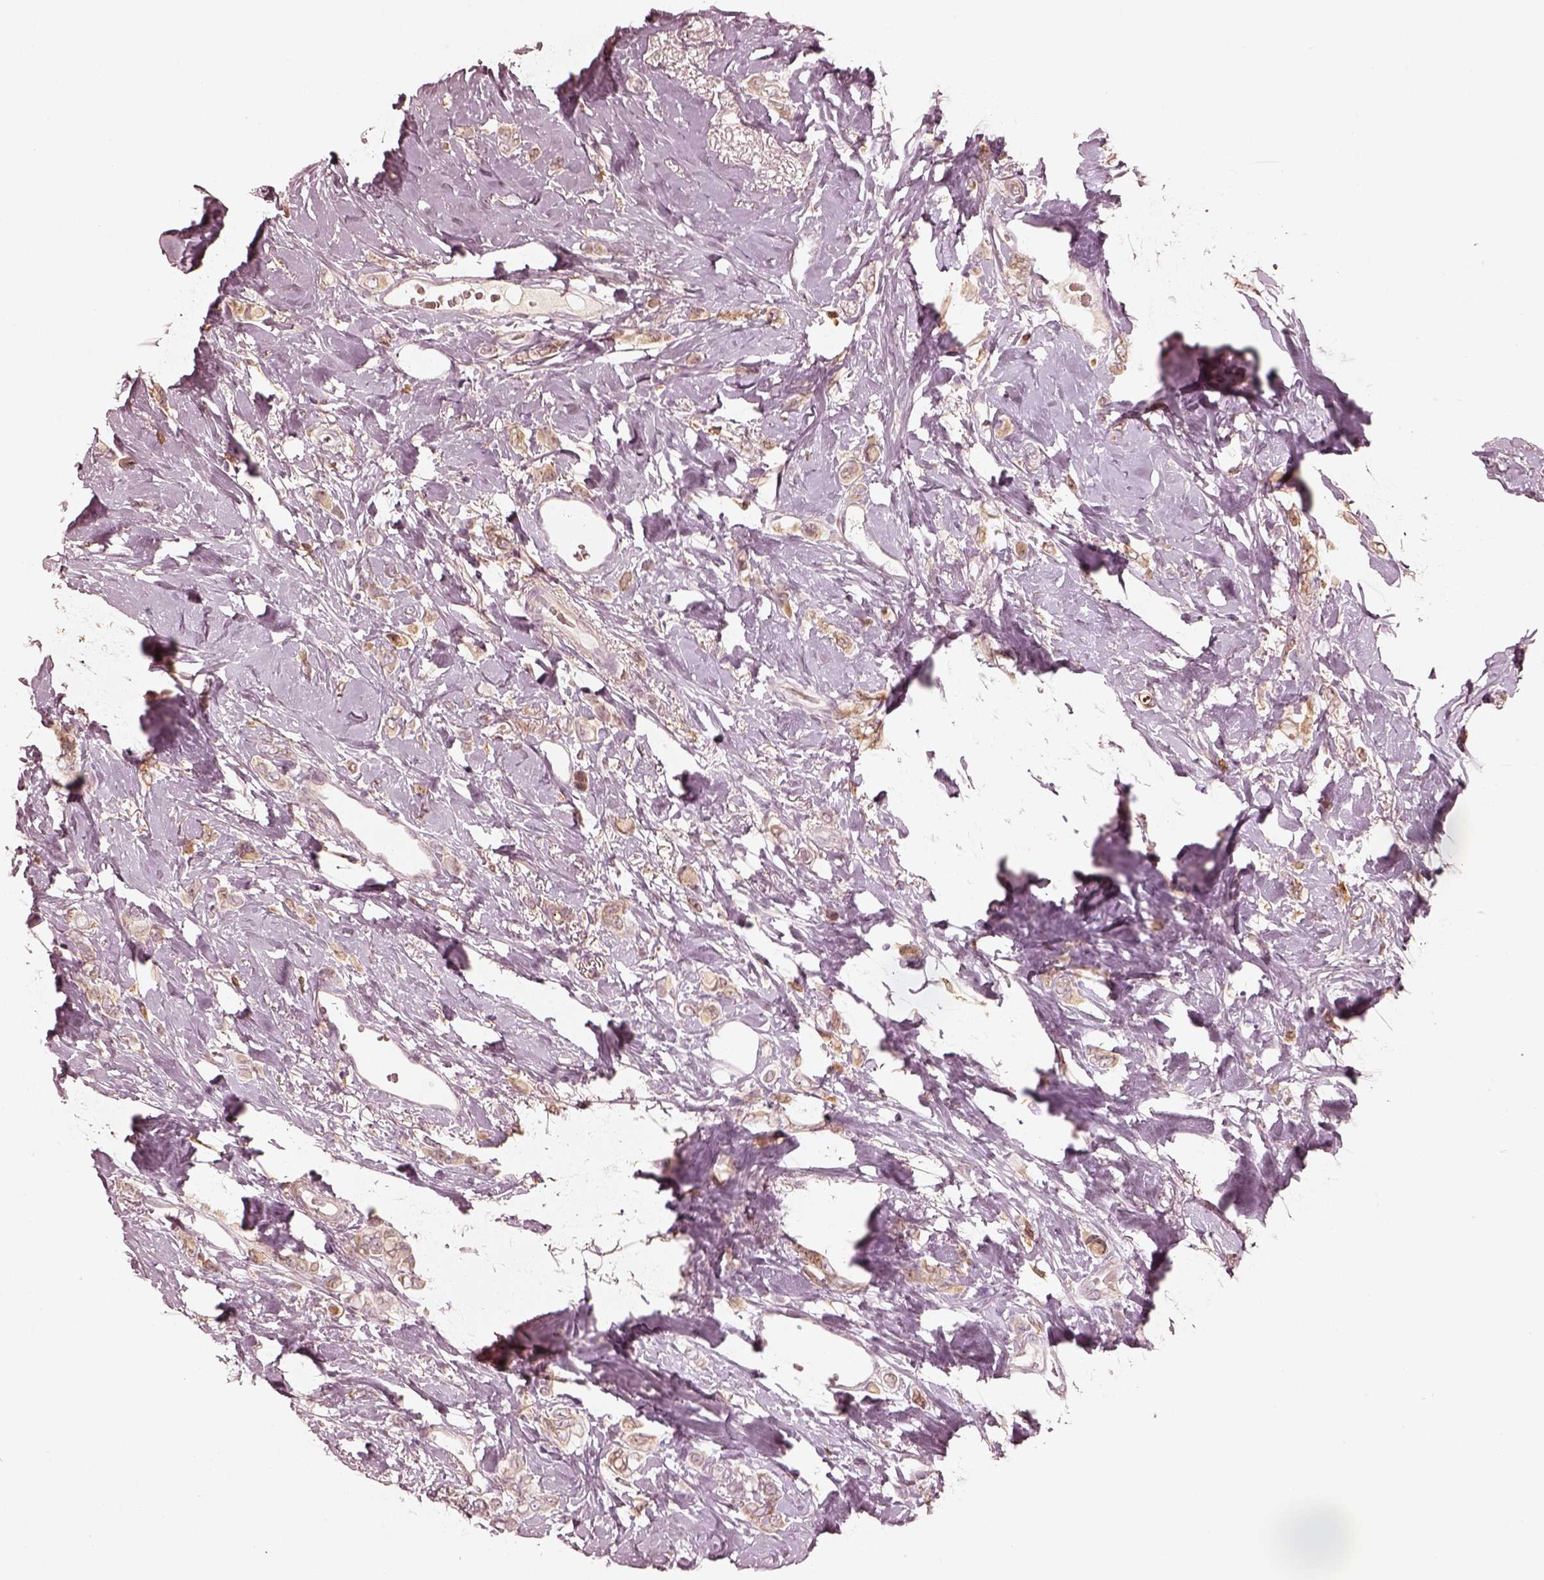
{"staining": {"intensity": "moderate", "quantity": ">75%", "location": "cytoplasmic/membranous"}, "tissue": "breast cancer", "cell_type": "Tumor cells", "image_type": "cancer", "snomed": [{"axis": "morphology", "description": "Lobular carcinoma"}, {"axis": "topography", "description": "Breast"}], "caption": "Protein expression analysis of breast cancer (lobular carcinoma) demonstrates moderate cytoplasmic/membranous positivity in about >75% of tumor cells.", "gene": "WLS", "patient": {"sex": "female", "age": 66}}